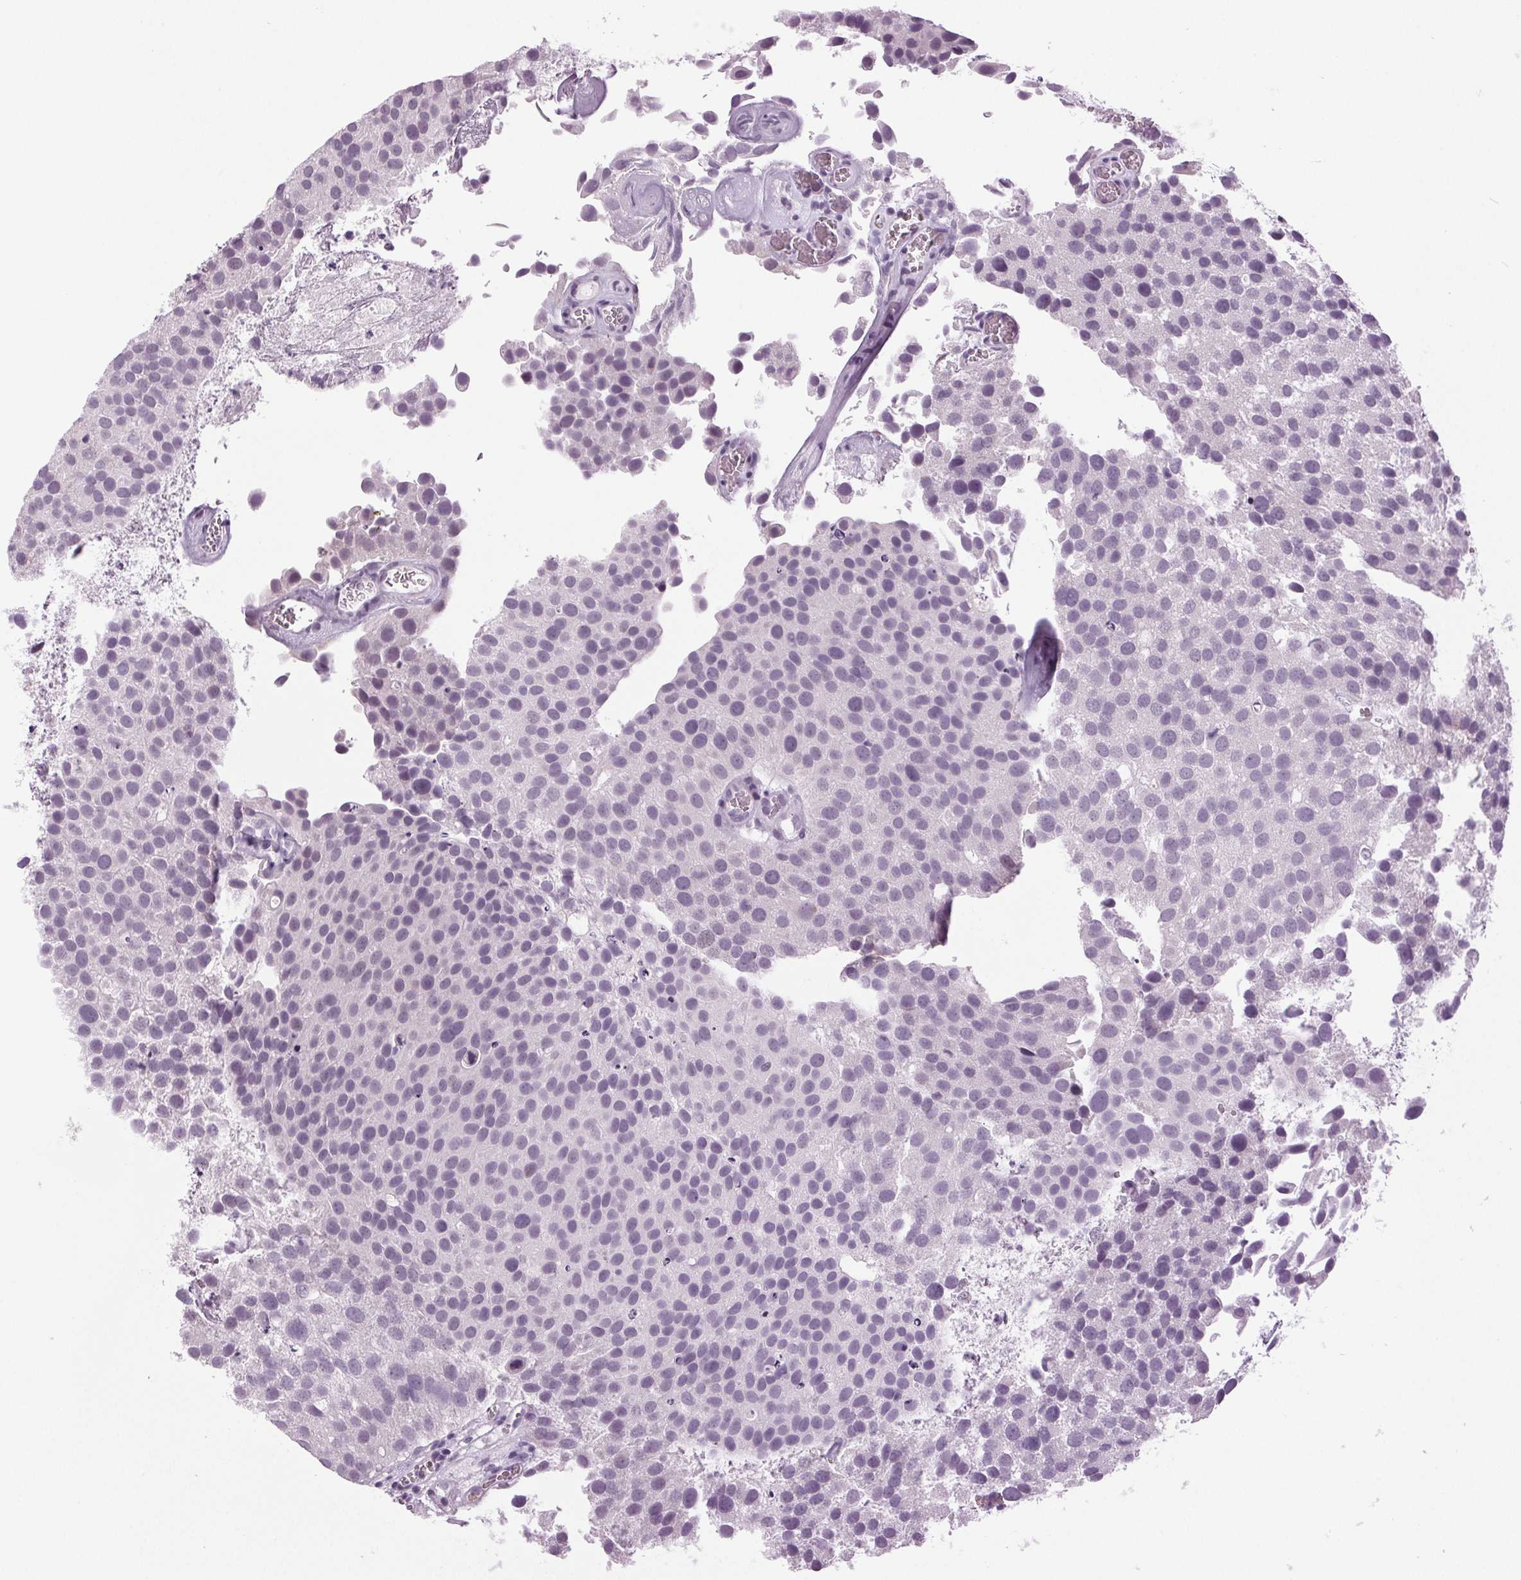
{"staining": {"intensity": "negative", "quantity": "none", "location": "none"}, "tissue": "urothelial cancer", "cell_type": "Tumor cells", "image_type": "cancer", "snomed": [{"axis": "morphology", "description": "Urothelial carcinoma, Low grade"}, {"axis": "topography", "description": "Urinary bladder"}], "caption": "Urothelial carcinoma (low-grade) was stained to show a protein in brown. There is no significant positivity in tumor cells. The staining is performed using DAB brown chromogen with nuclei counter-stained in using hematoxylin.", "gene": "DNAH12", "patient": {"sex": "female", "age": 69}}